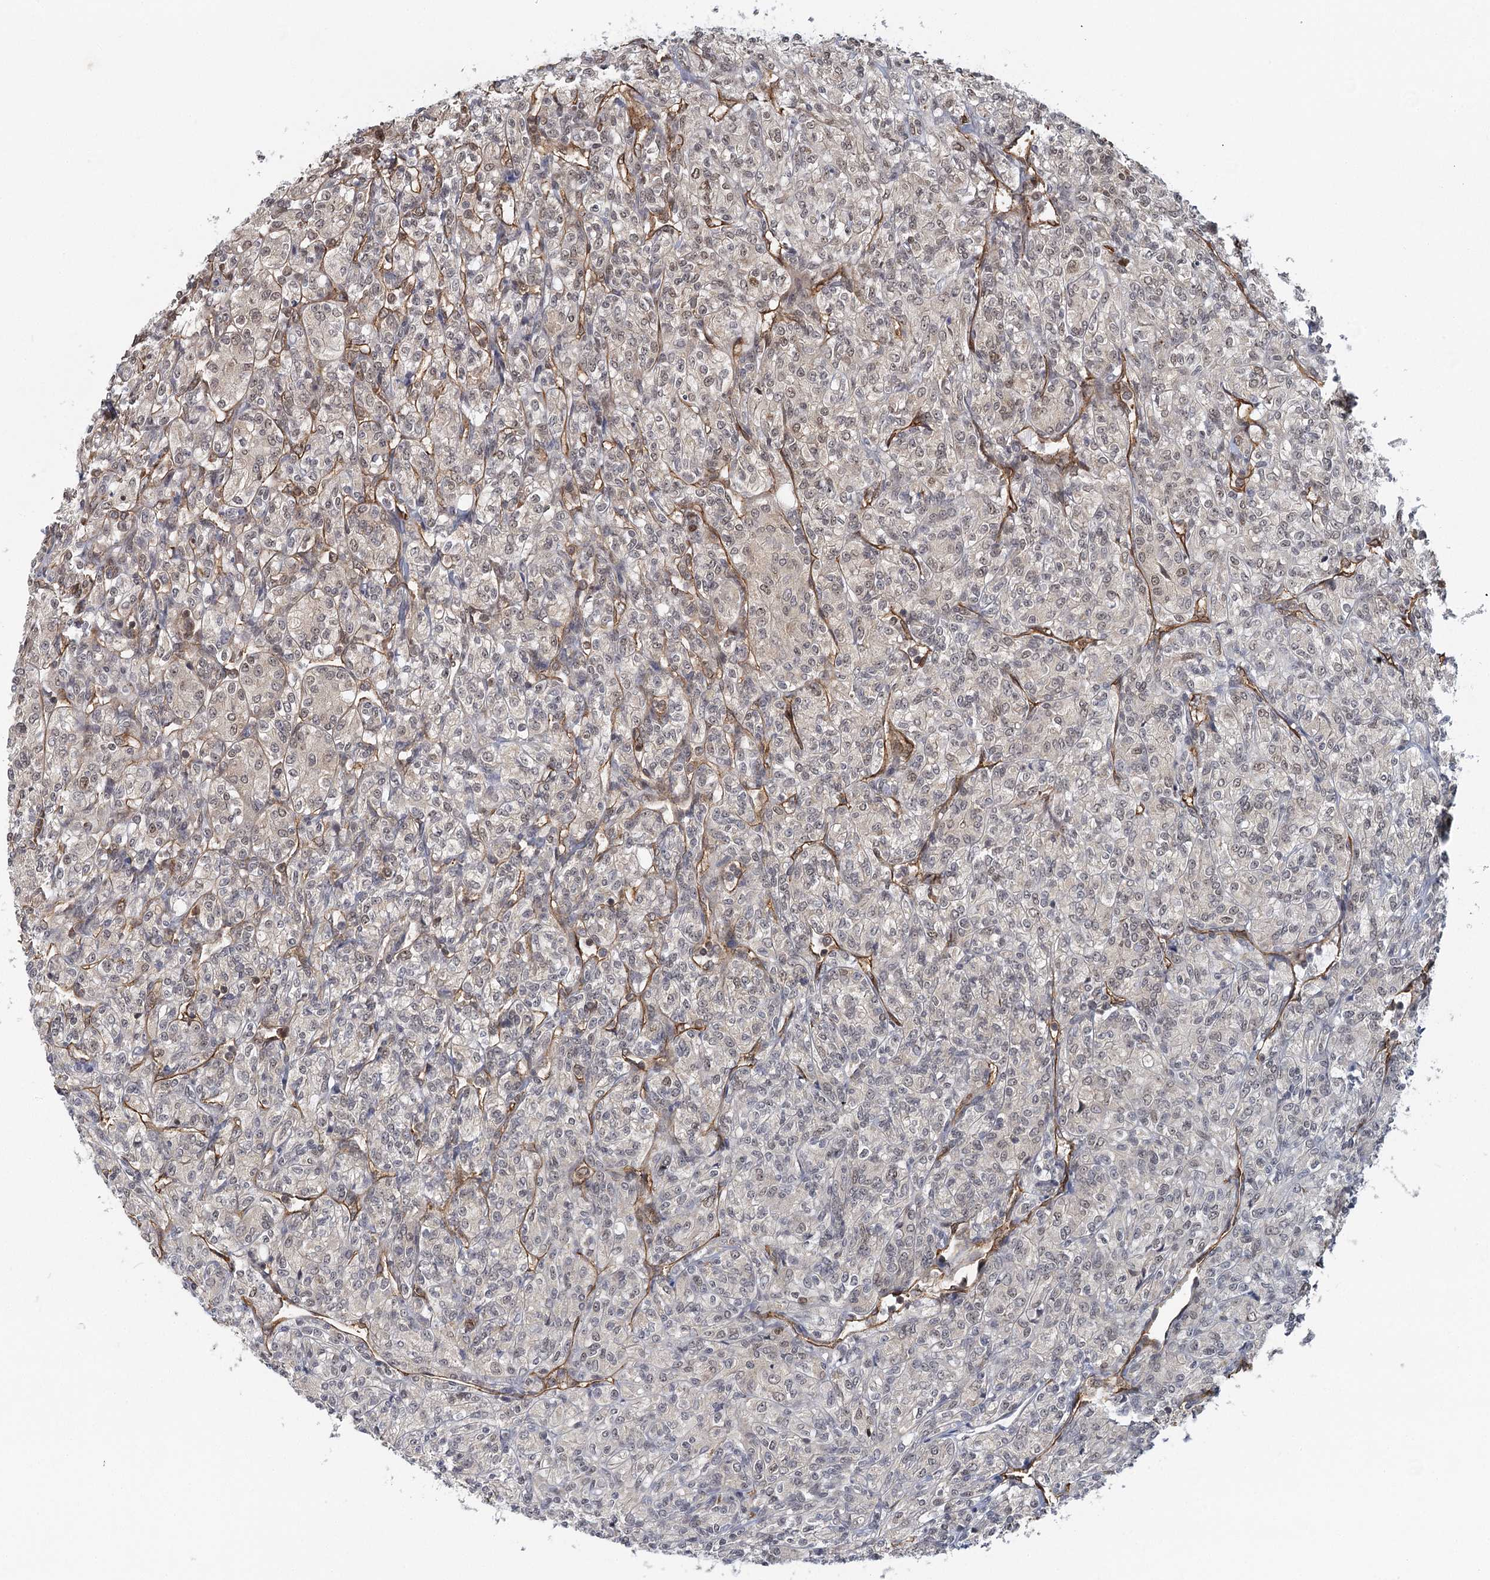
{"staining": {"intensity": "moderate", "quantity": "25%-75%", "location": "nuclear"}, "tissue": "renal cancer", "cell_type": "Tumor cells", "image_type": "cancer", "snomed": [{"axis": "morphology", "description": "Adenocarcinoma, NOS"}, {"axis": "topography", "description": "Kidney"}], "caption": "Brown immunohistochemical staining in renal adenocarcinoma demonstrates moderate nuclear staining in approximately 25%-75% of tumor cells. Nuclei are stained in blue.", "gene": "GPATCH11", "patient": {"sex": "male", "age": 77}}